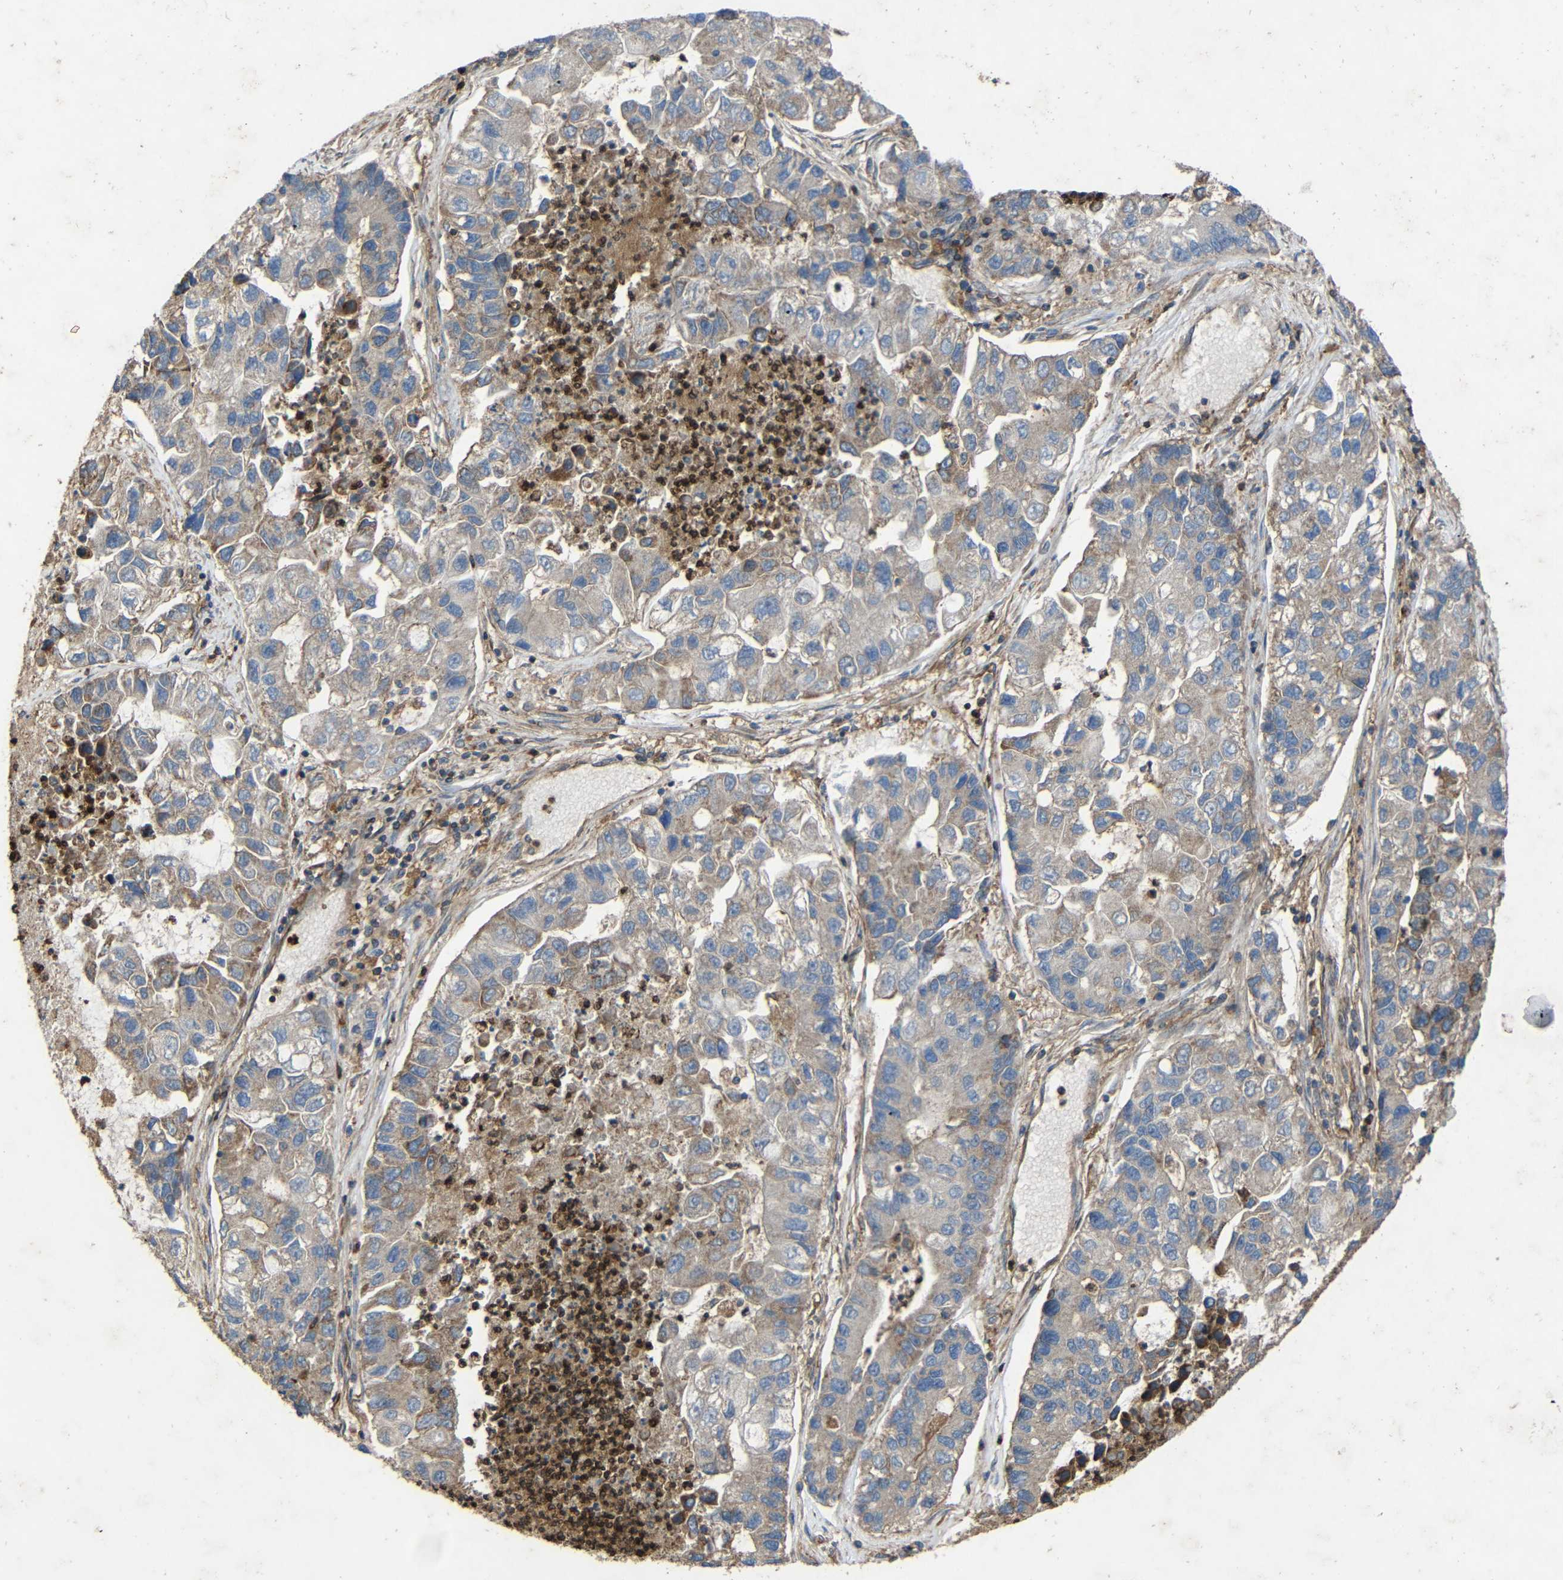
{"staining": {"intensity": "weak", "quantity": "<25%", "location": "cytoplasmic/membranous"}, "tissue": "lung cancer", "cell_type": "Tumor cells", "image_type": "cancer", "snomed": [{"axis": "morphology", "description": "Adenocarcinoma, NOS"}, {"axis": "topography", "description": "Lung"}], "caption": "Tumor cells are negative for protein expression in human adenocarcinoma (lung). (DAB immunohistochemistry (IHC) with hematoxylin counter stain).", "gene": "TREM2", "patient": {"sex": "female", "age": 51}}